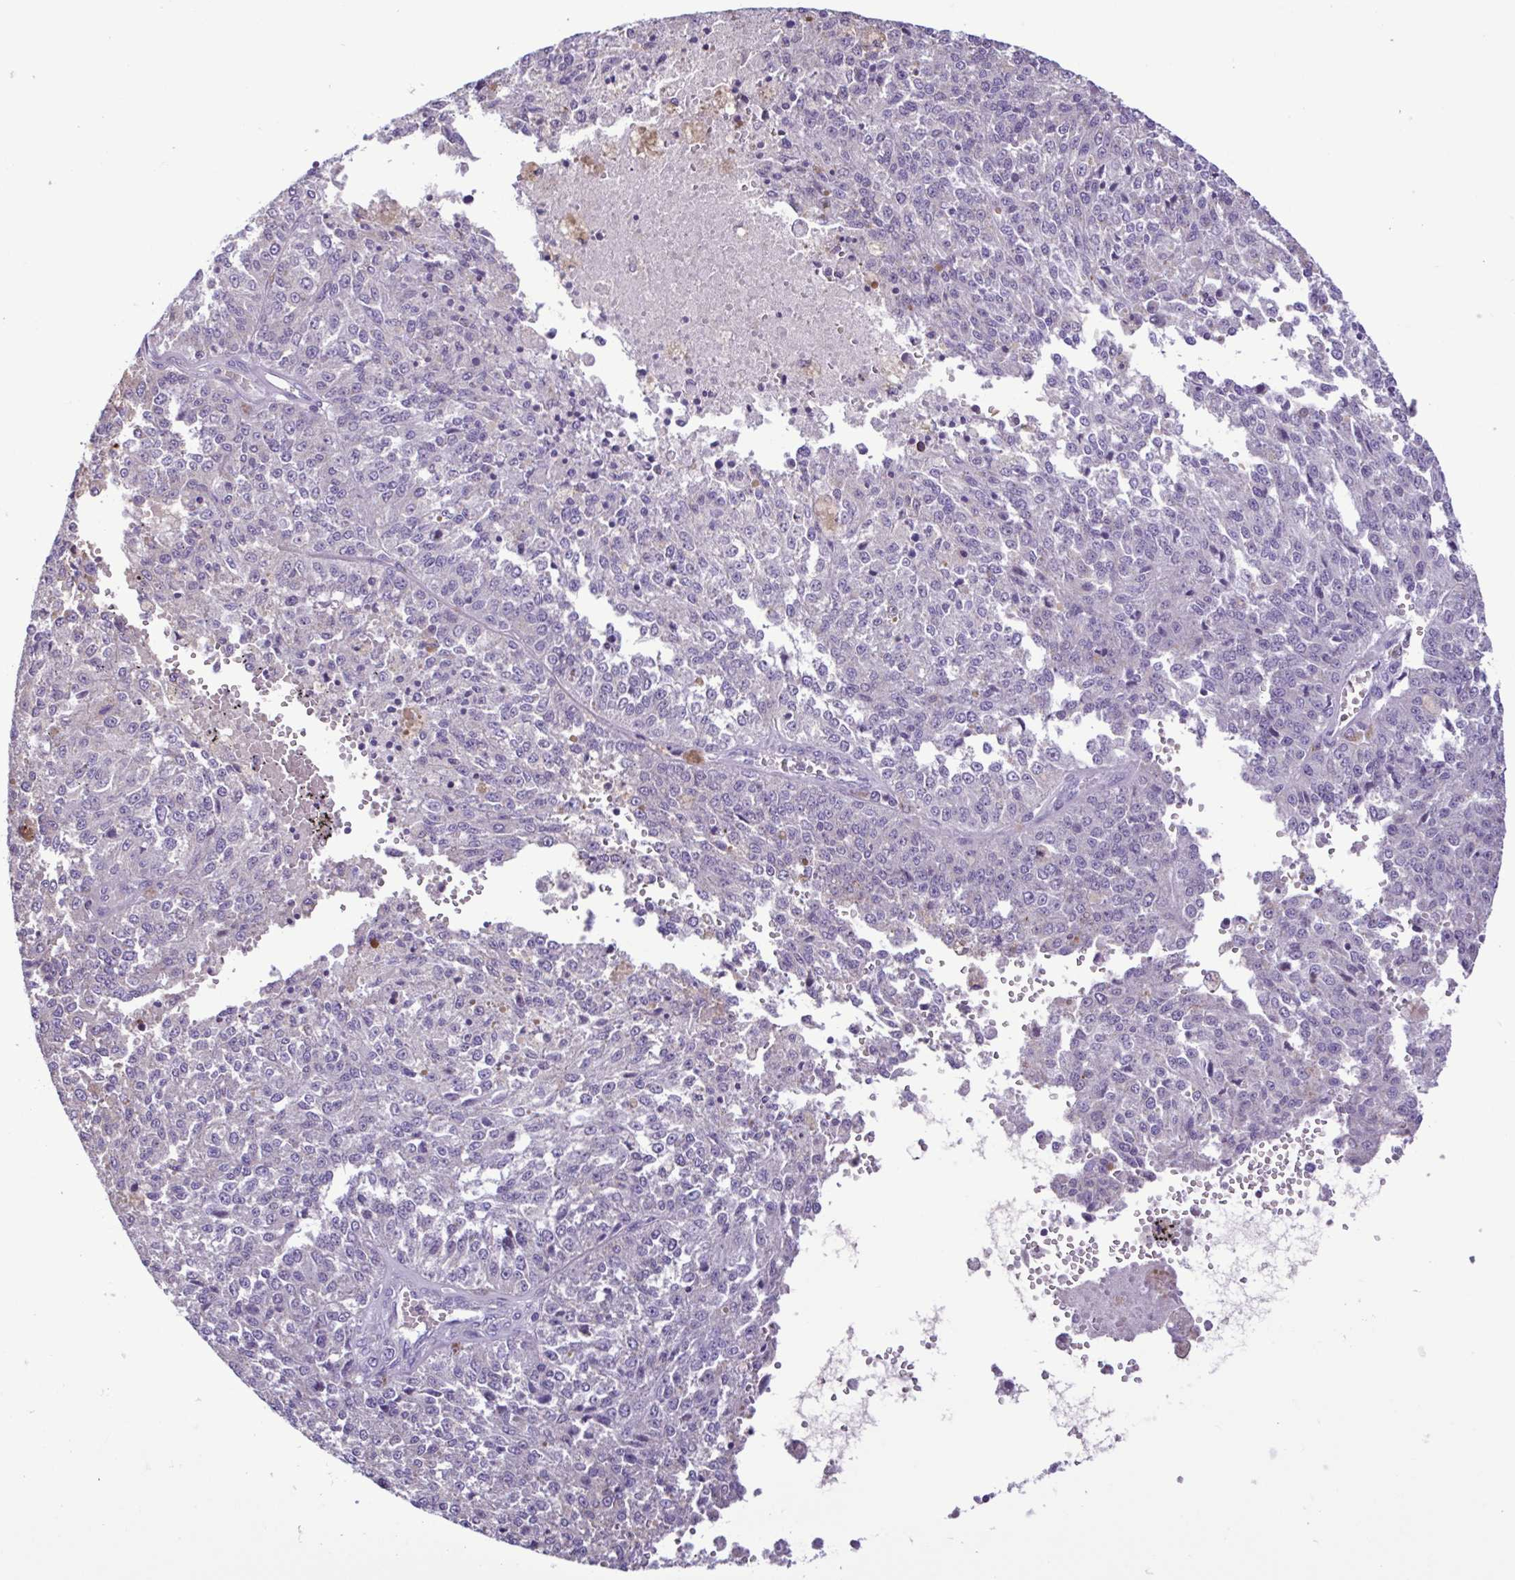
{"staining": {"intensity": "negative", "quantity": "none", "location": "none"}, "tissue": "melanoma", "cell_type": "Tumor cells", "image_type": "cancer", "snomed": [{"axis": "morphology", "description": "Malignant melanoma, Metastatic site"}, {"axis": "topography", "description": "Lymph node"}], "caption": "Immunohistochemistry image of neoplastic tissue: malignant melanoma (metastatic site) stained with DAB (3,3'-diaminobenzidine) exhibits no significant protein expression in tumor cells.", "gene": "CBY2", "patient": {"sex": "female", "age": 64}}